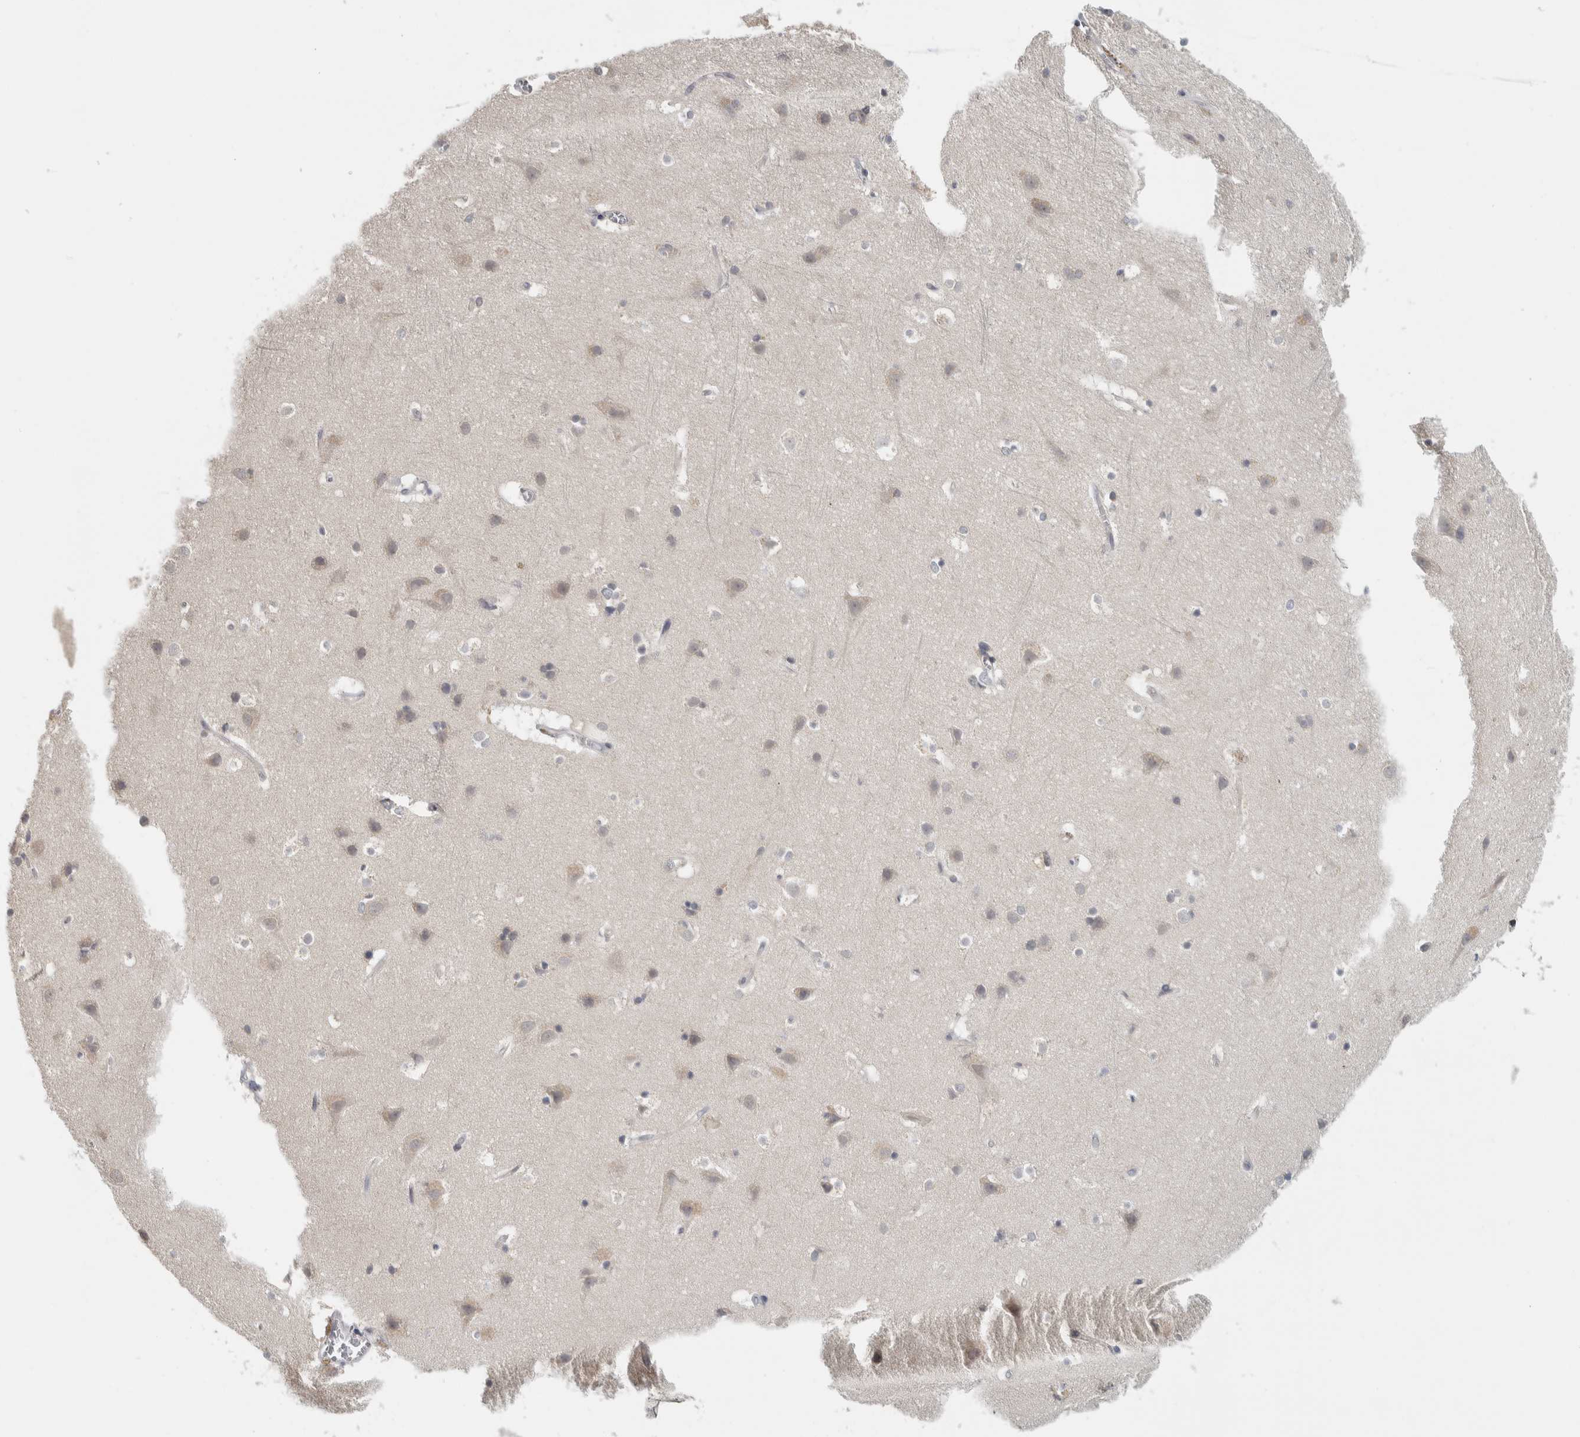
{"staining": {"intensity": "negative", "quantity": "none", "location": "none"}, "tissue": "cerebral cortex", "cell_type": "Endothelial cells", "image_type": "normal", "snomed": [{"axis": "morphology", "description": "Normal tissue, NOS"}, {"axis": "topography", "description": "Cerebral cortex"}], "caption": "The photomicrograph shows no significant expression in endothelial cells of cerebral cortex. The staining was performed using DAB to visualize the protein expression in brown, while the nuclei were stained in blue with hematoxylin (Magnification: 20x).", "gene": "AFP", "patient": {"sex": "male", "age": 54}}